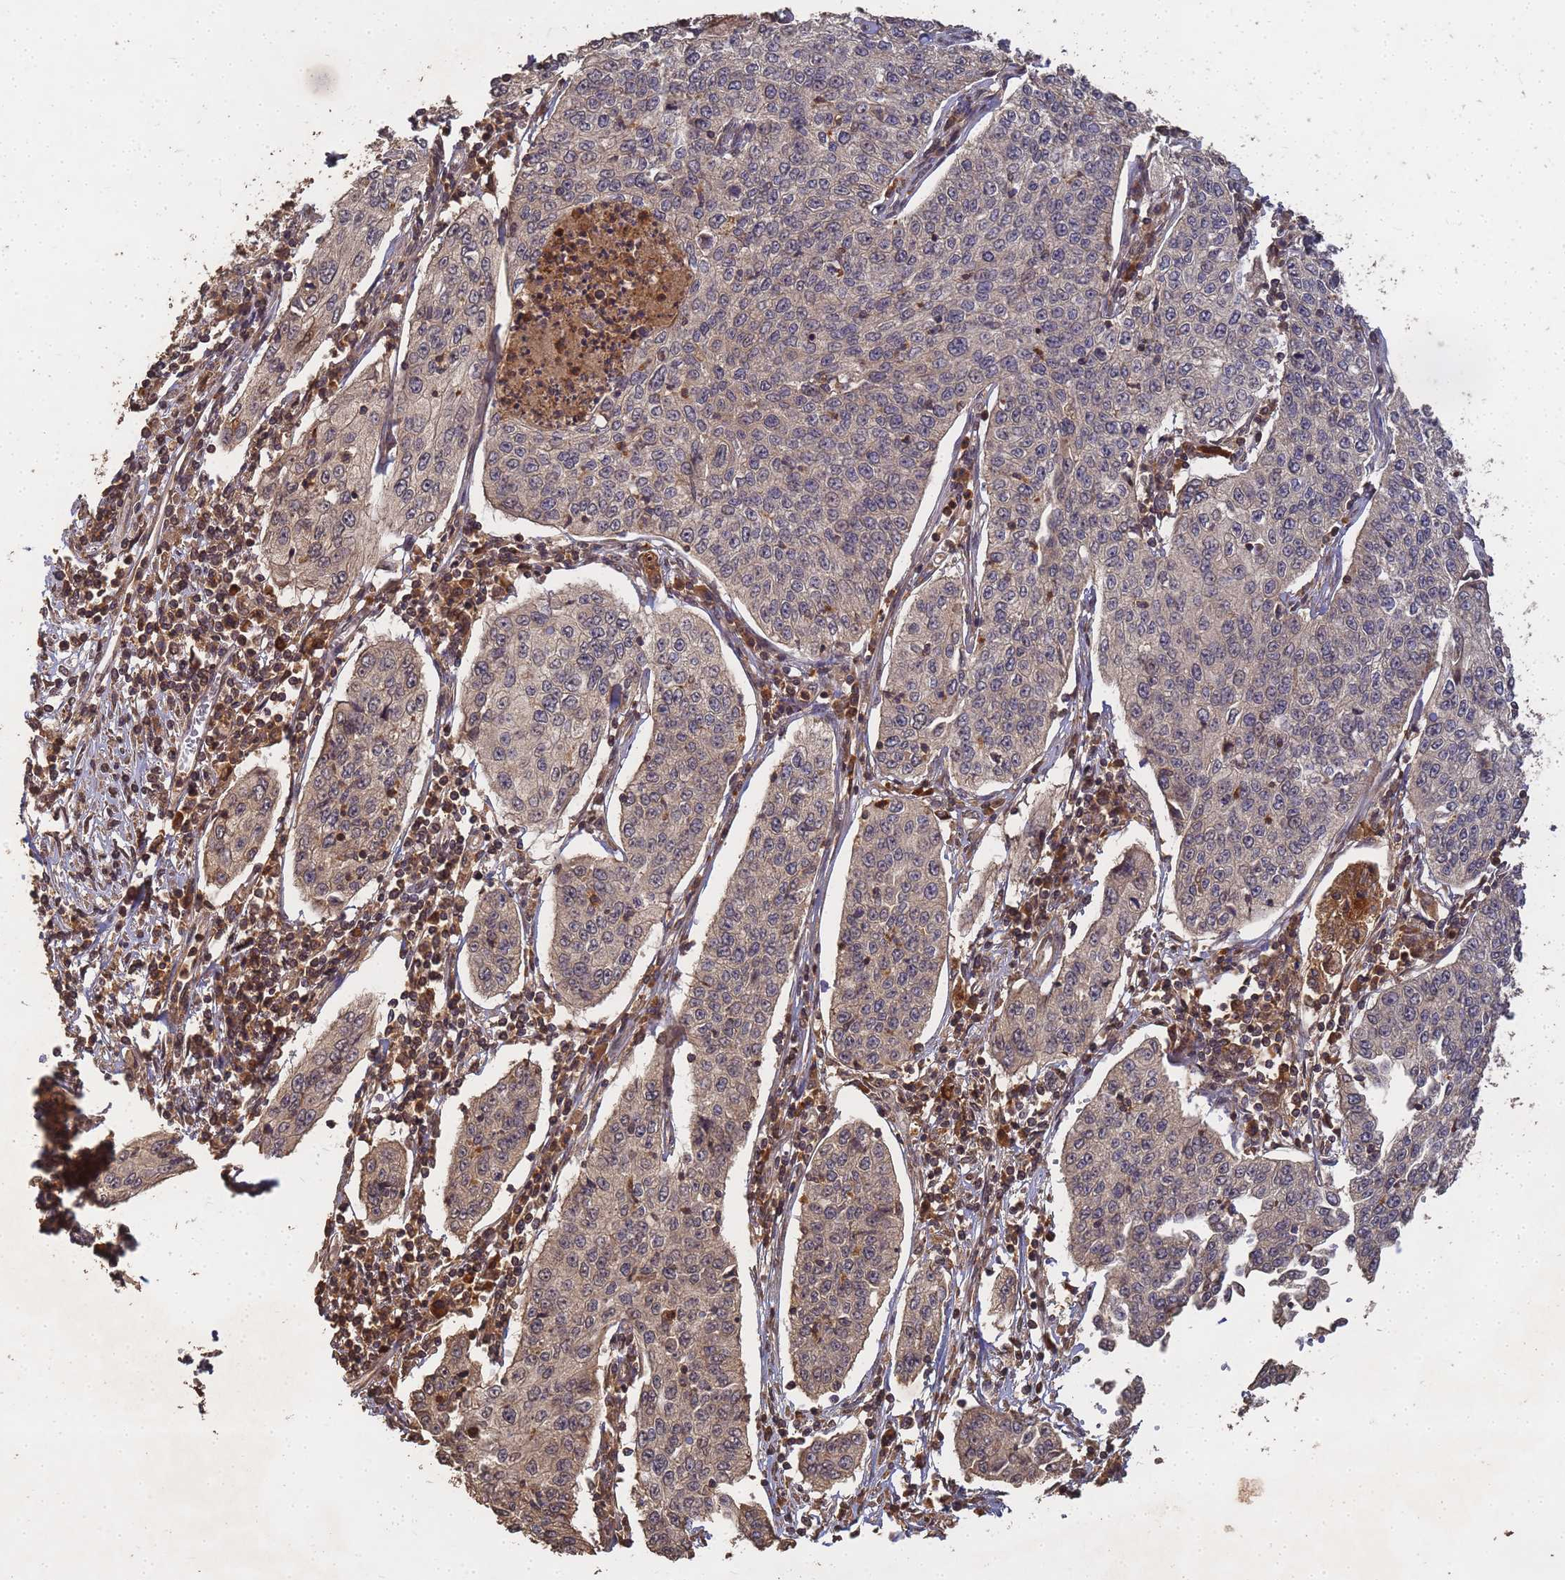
{"staining": {"intensity": "weak", "quantity": "25%-75%", "location": "cytoplasmic/membranous"}, "tissue": "cervical cancer", "cell_type": "Tumor cells", "image_type": "cancer", "snomed": [{"axis": "morphology", "description": "Squamous cell carcinoma, NOS"}, {"axis": "topography", "description": "Cervix"}], "caption": "Protein staining of cervical cancer (squamous cell carcinoma) tissue displays weak cytoplasmic/membranous positivity in about 25%-75% of tumor cells.", "gene": "ALKBH1", "patient": {"sex": "female", "age": 35}}